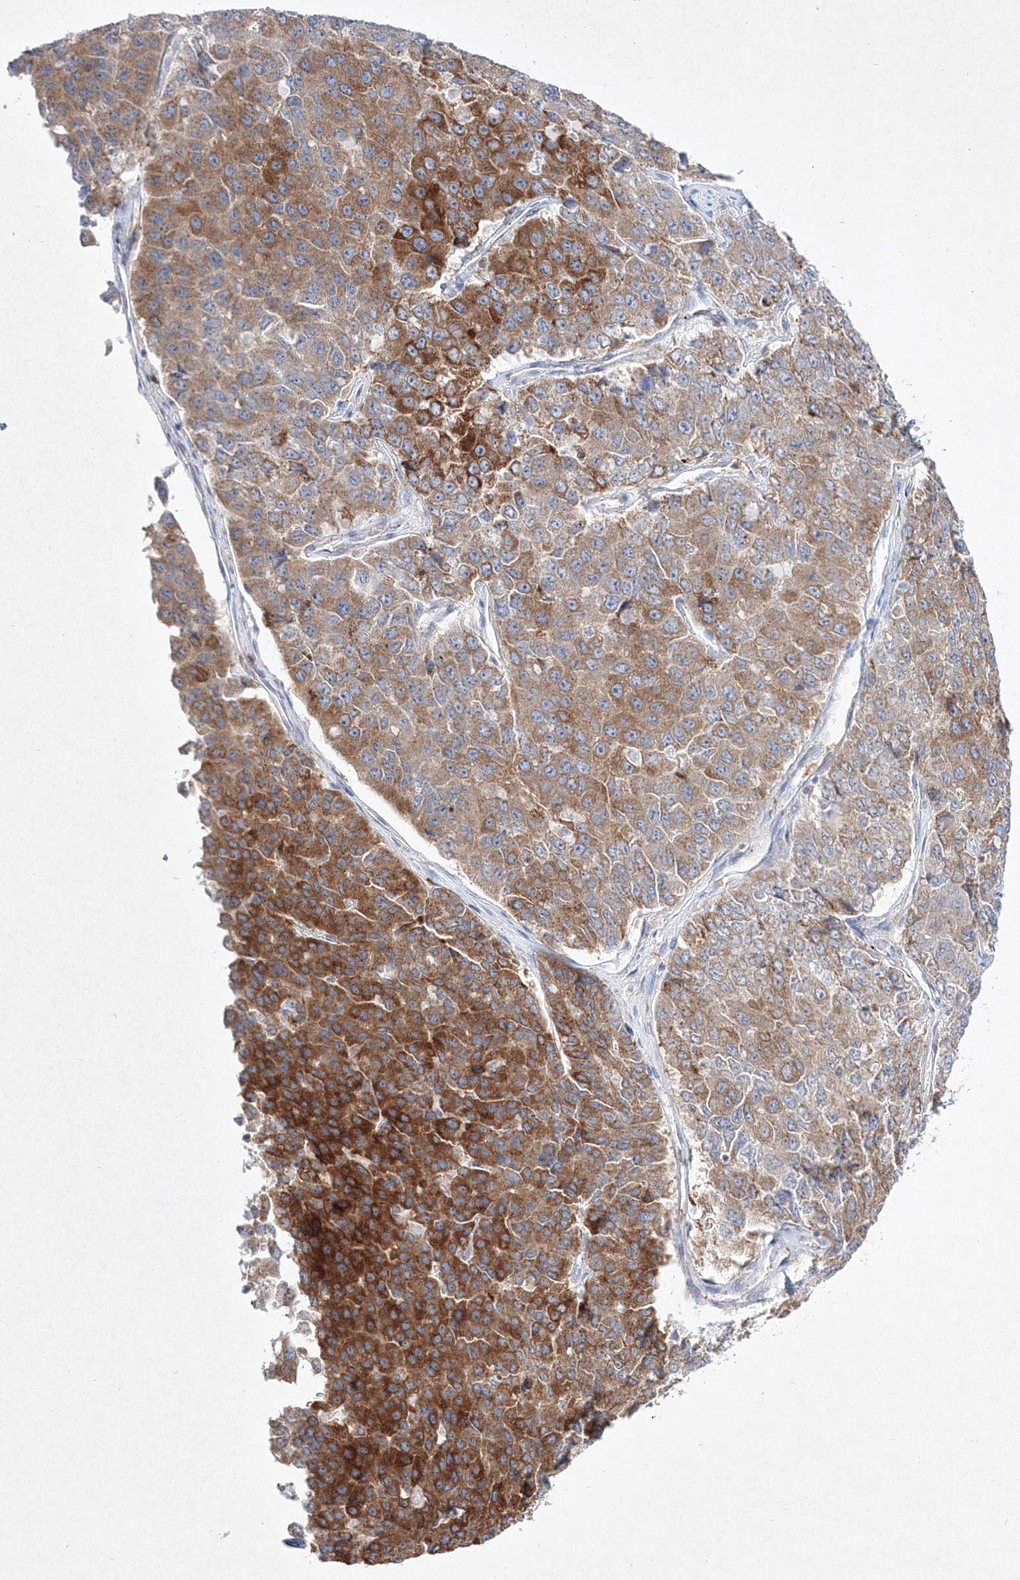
{"staining": {"intensity": "moderate", "quantity": ">75%", "location": "cytoplasmic/membranous"}, "tissue": "pancreatic cancer", "cell_type": "Tumor cells", "image_type": "cancer", "snomed": [{"axis": "morphology", "description": "Adenocarcinoma, NOS"}, {"axis": "topography", "description": "Pancreas"}], "caption": "Brown immunohistochemical staining in human pancreatic cancer displays moderate cytoplasmic/membranous positivity in approximately >75% of tumor cells. Immunohistochemistry stains the protein of interest in brown and the nuclei are stained blue.", "gene": "HCST", "patient": {"sex": "male", "age": 50}}